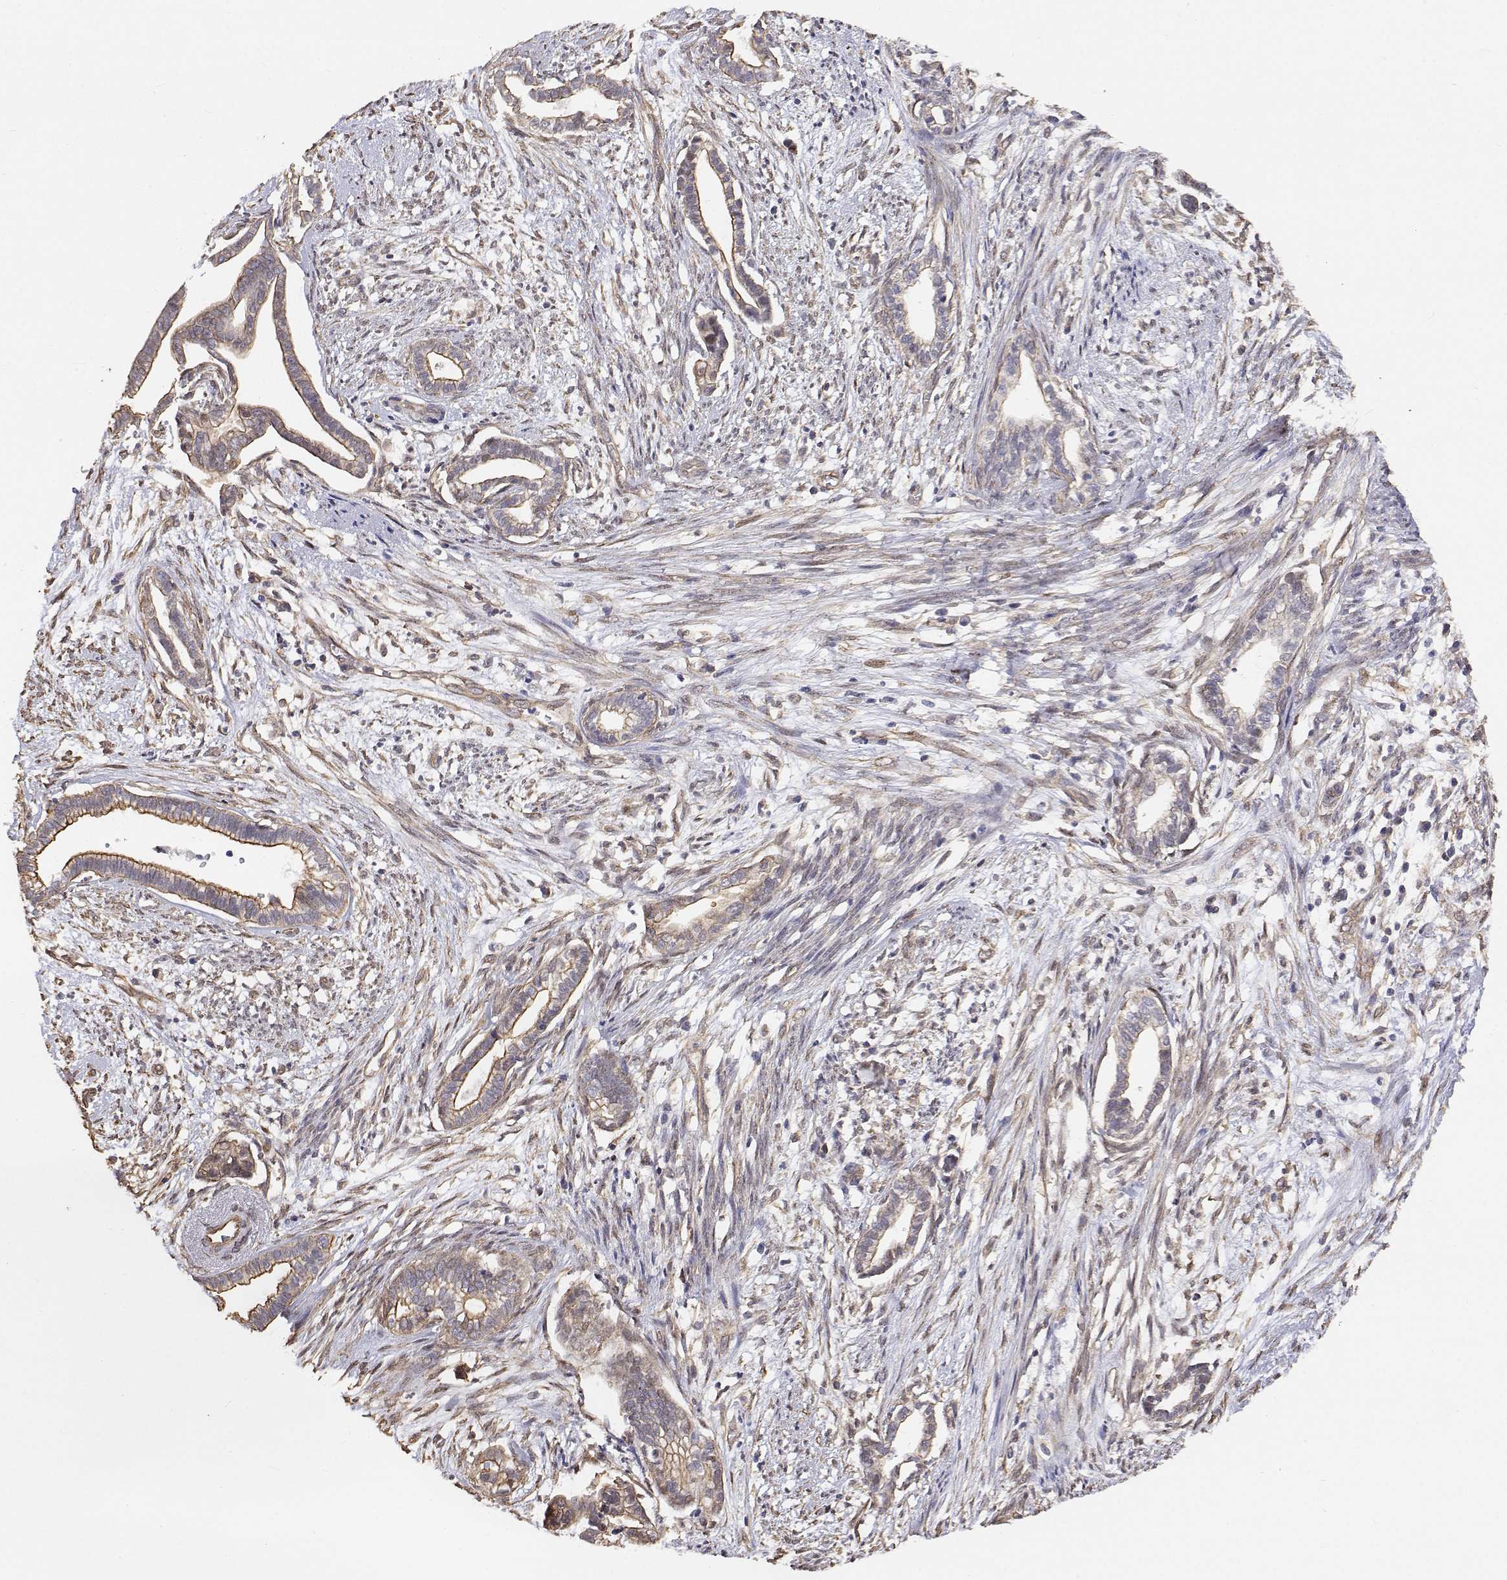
{"staining": {"intensity": "weak", "quantity": "25%-75%", "location": "cytoplasmic/membranous"}, "tissue": "cervical cancer", "cell_type": "Tumor cells", "image_type": "cancer", "snomed": [{"axis": "morphology", "description": "Adenocarcinoma, NOS"}, {"axis": "topography", "description": "Cervix"}], "caption": "Weak cytoplasmic/membranous protein staining is seen in about 25%-75% of tumor cells in cervical adenocarcinoma. (DAB IHC, brown staining for protein, blue staining for nuclei).", "gene": "GSDMA", "patient": {"sex": "female", "age": 62}}